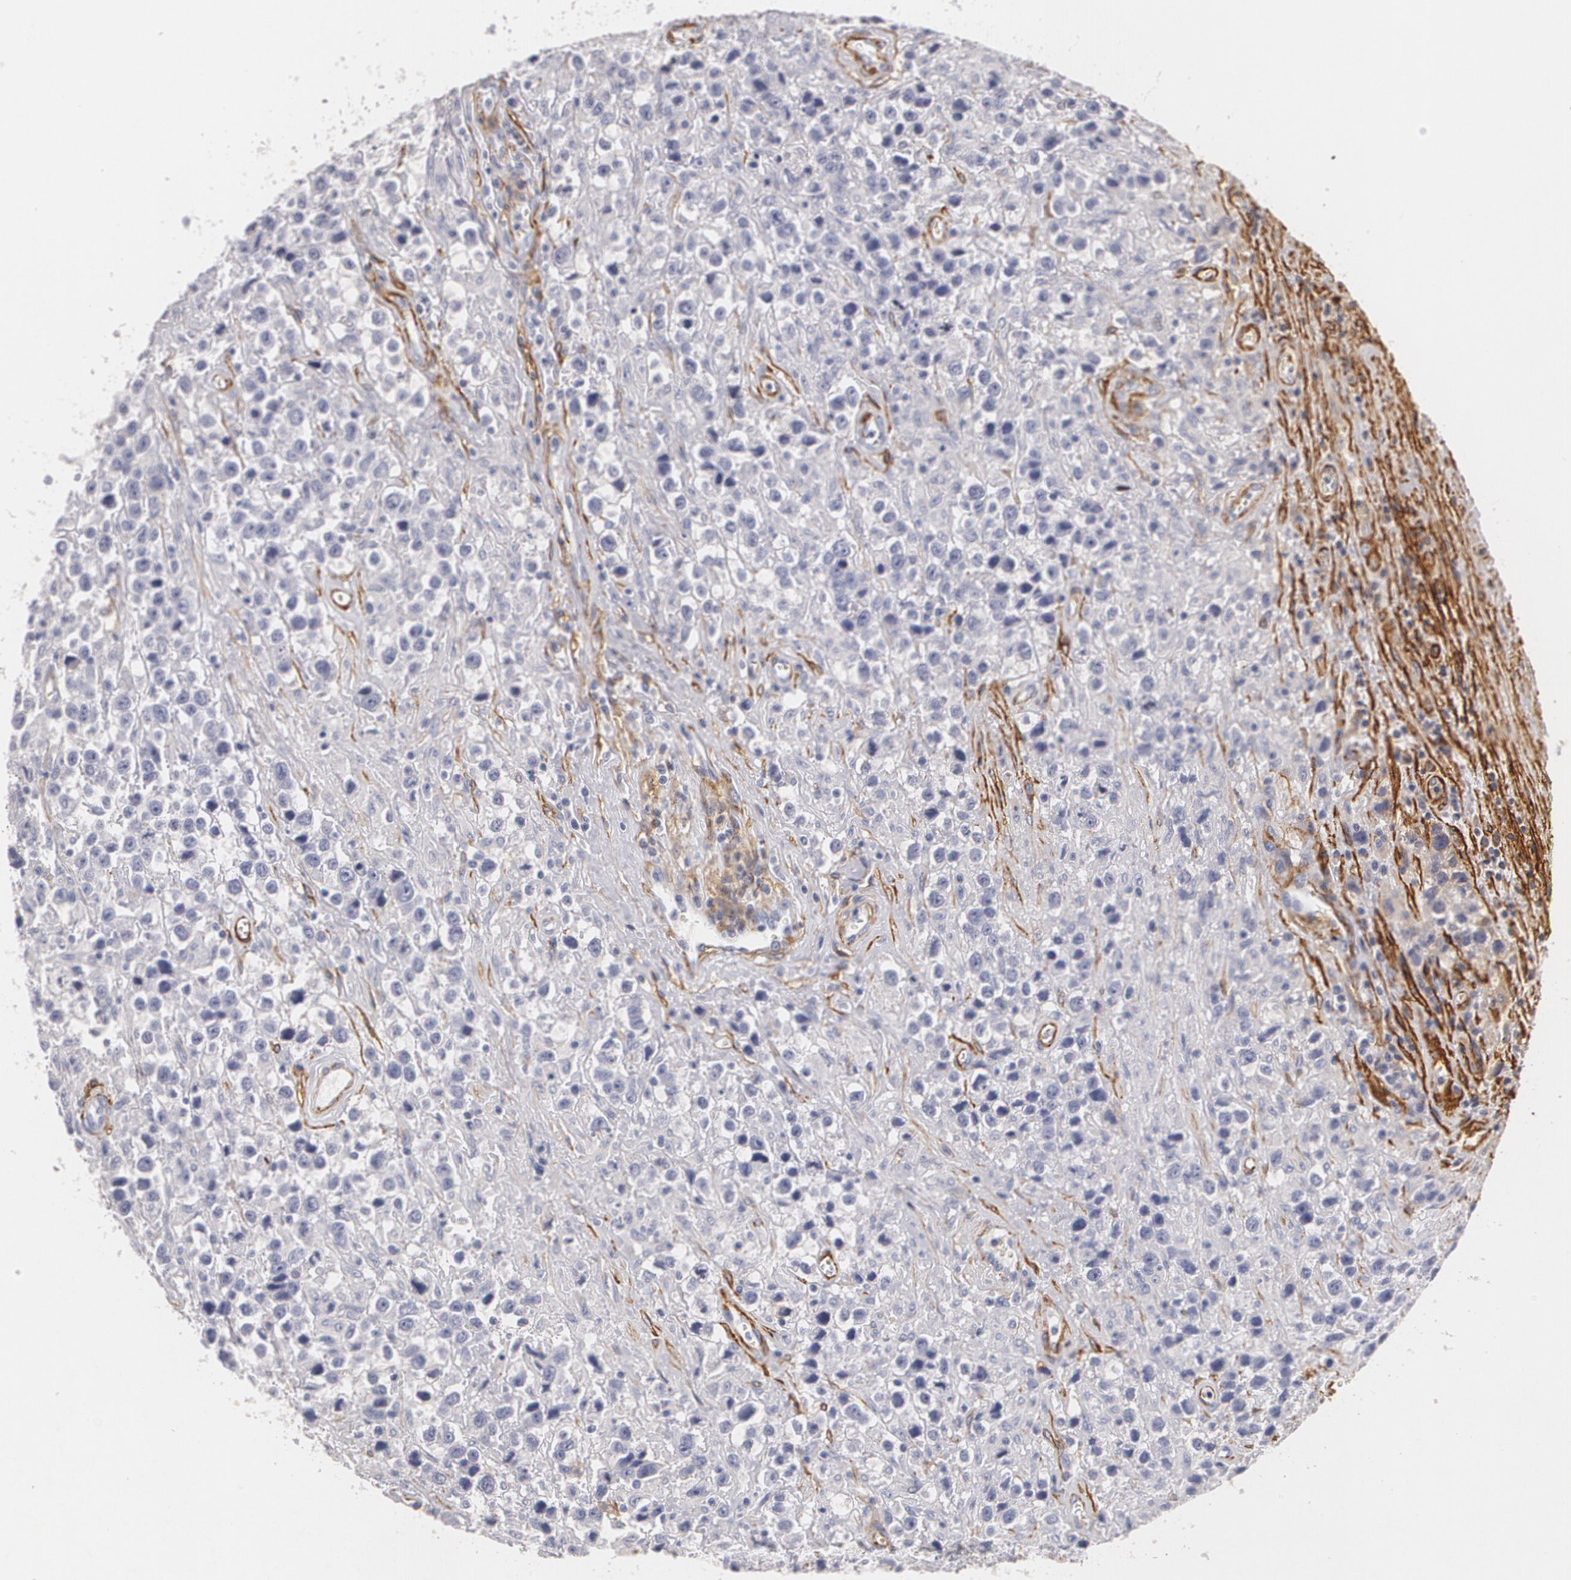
{"staining": {"intensity": "negative", "quantity": "none", "location": "none"}, "tissue": "testis cancer", "cell_type": "Tumor cells", "image_type": "cancer", "snomed": [{"axis": "morphology", "description": "Seminoma, NOS"}, {"axis": "topography", "description": "Testis"}], "caption": "DAB immunohistochemical staining of seminoma (testis) reveals no significant staining in tumor cells.", "gene": "NGFR", "patient": {"sex": "male", "age": 43}}